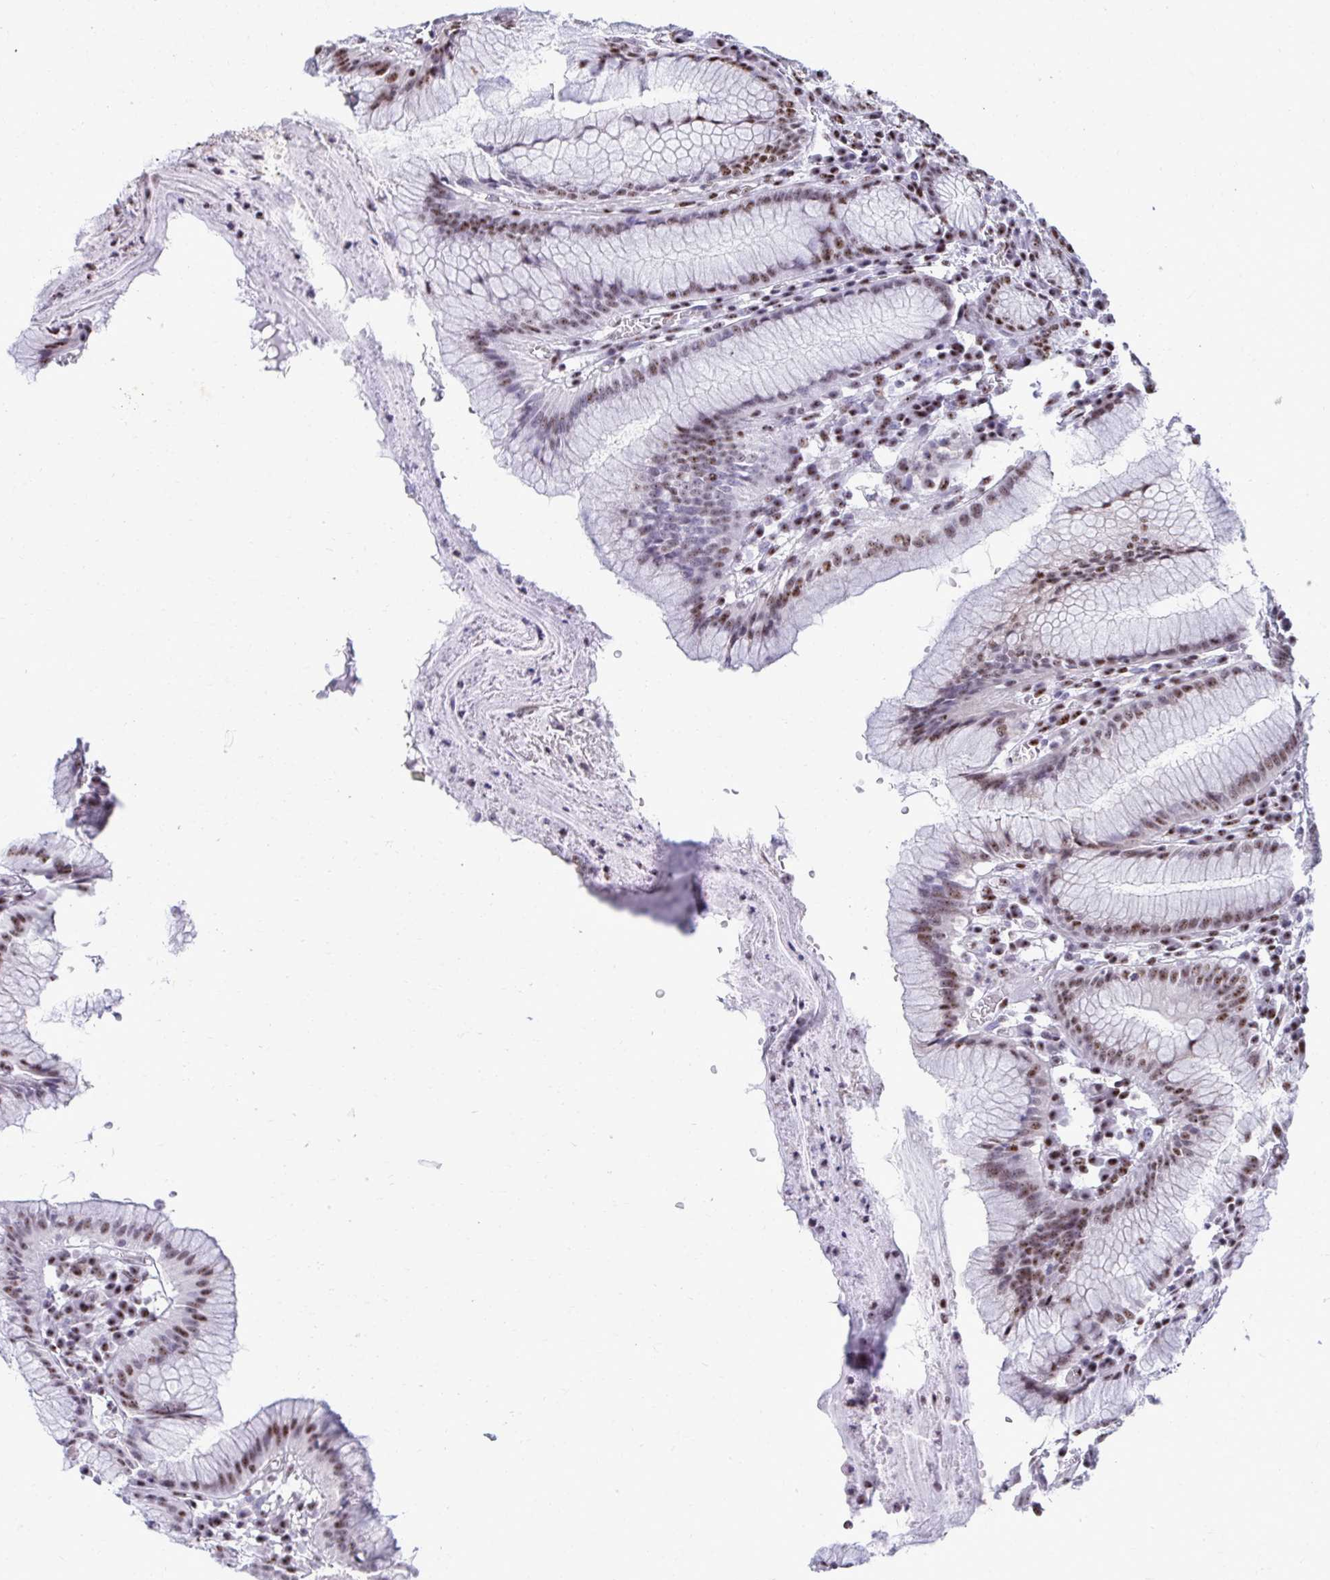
{"staining": {"intensity": "strong", "quantity": "25%-75%", "location": "nuclear"}, "tissue": "stomach", "cell_type": "Glandular cells", "image_type": "normal", "snomed": [{"axis": "morphology", "description": "Normal tissue, NOS"}, {"axis": "topography", "description": "Stomach"}], "caption": "Benign stomach was stained to show a protein in brown. There is high levels of strong nuclear positivity in approximately 25%-75% of glandular cells. (DAB IHC with brightfield microscopy, high magnification).", "gene": "PELP1", "patient": {"sex": "male", "age": 55}}